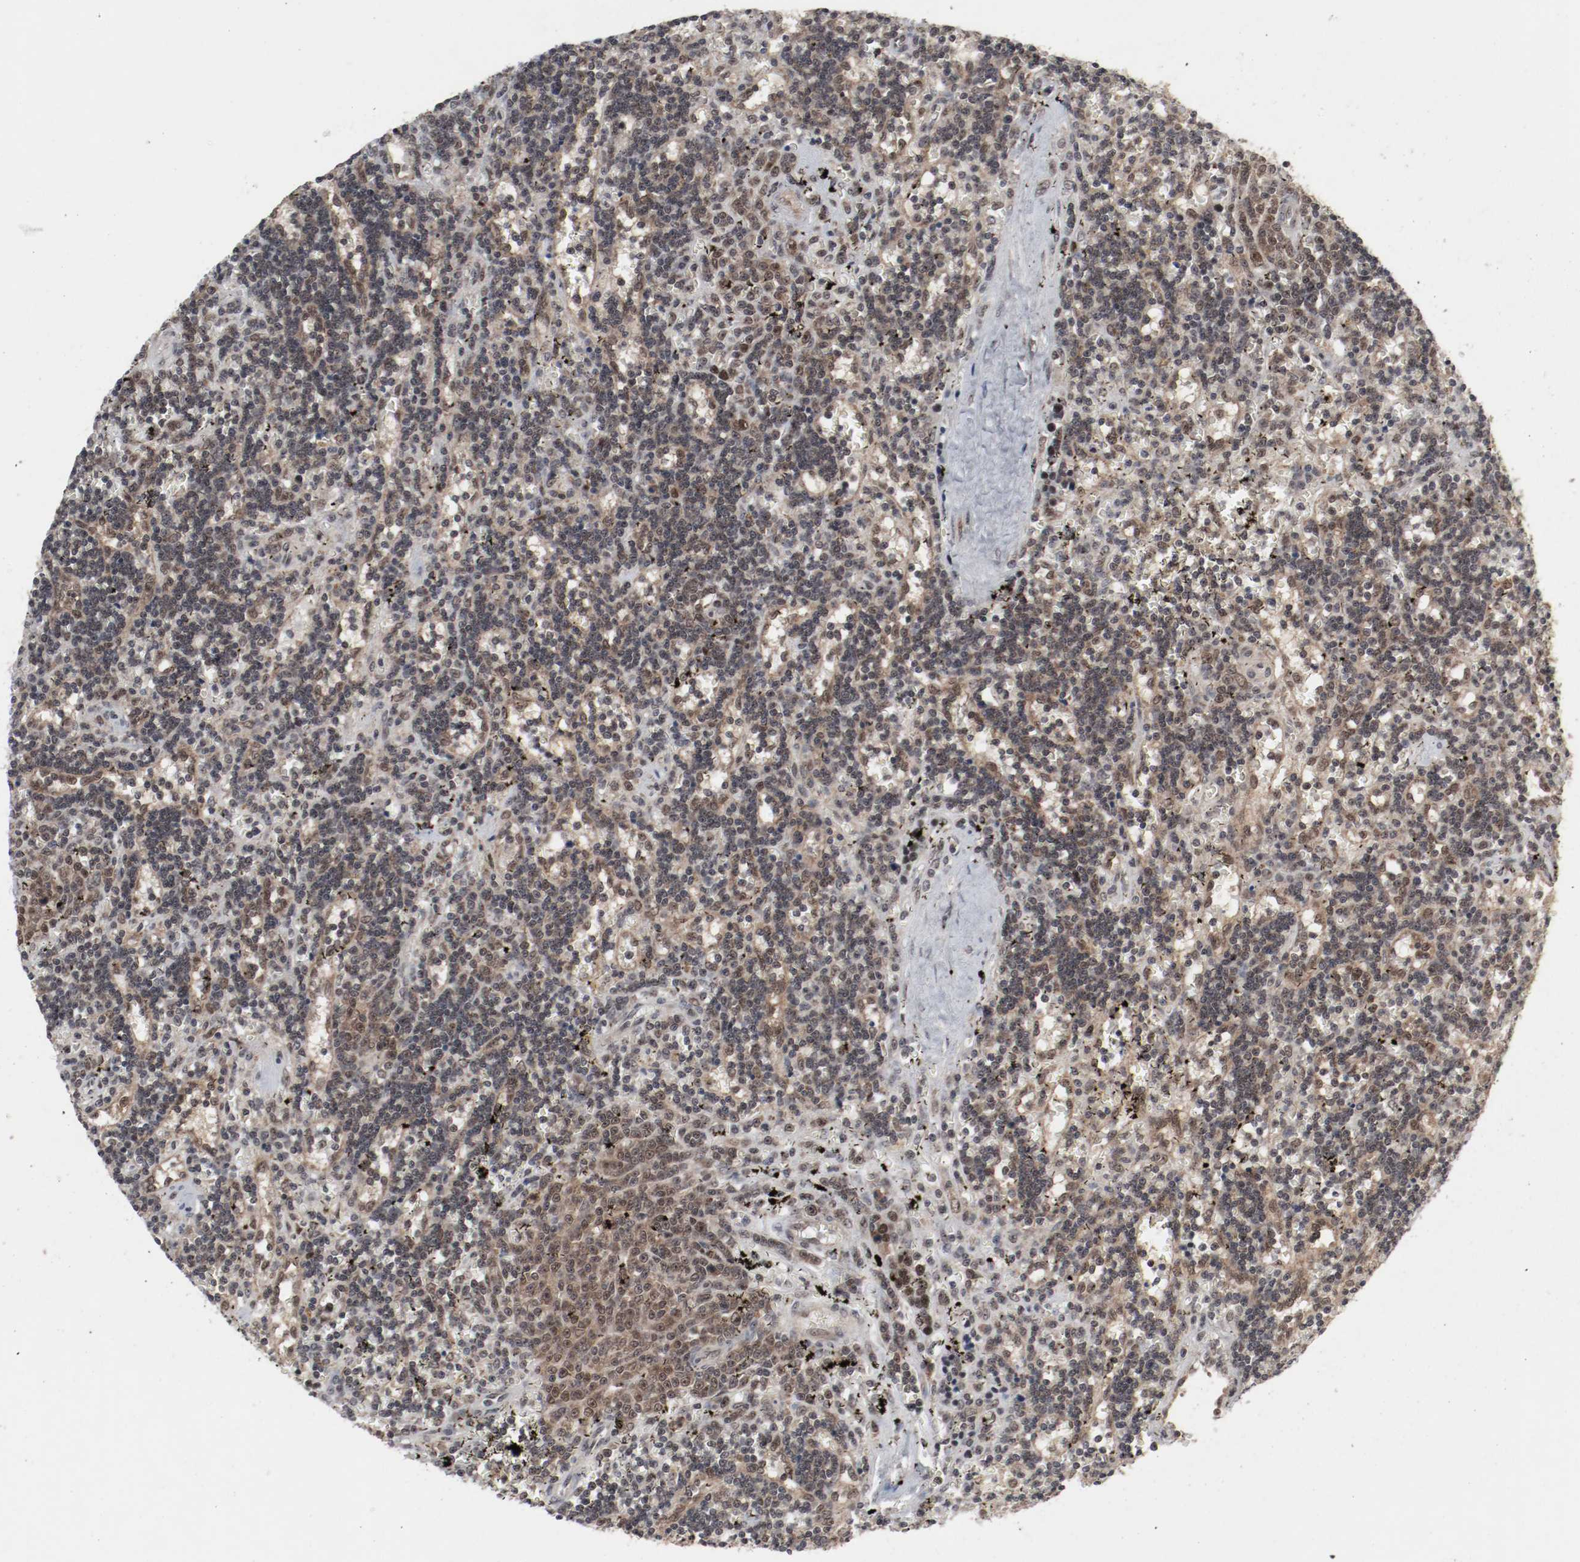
{"staining": {"intensity": "moderate", "quantity": "25%-75%", "location": "cytoplasmic/membranous,nuclear"}, "tissue": "lymphoma", "cell_type": "Tumor cells", "image_type": "cancer", "snomed": [{"axis": "morphology", "description": "Malignant lymphoma, non-Hodgkin's type, Low grade"}, {"axis": "topography", "description": "Spleen"}], "caption": "This histopathology image exhibits immunohistochemistry staining of human lymphoma, with medium moderate cytoplasmic/membranous and nuclear expression in about 25%-75% of tumor cells.", "gene": "CSNK2B", "patient": {"sex": "male", "age": 60}}